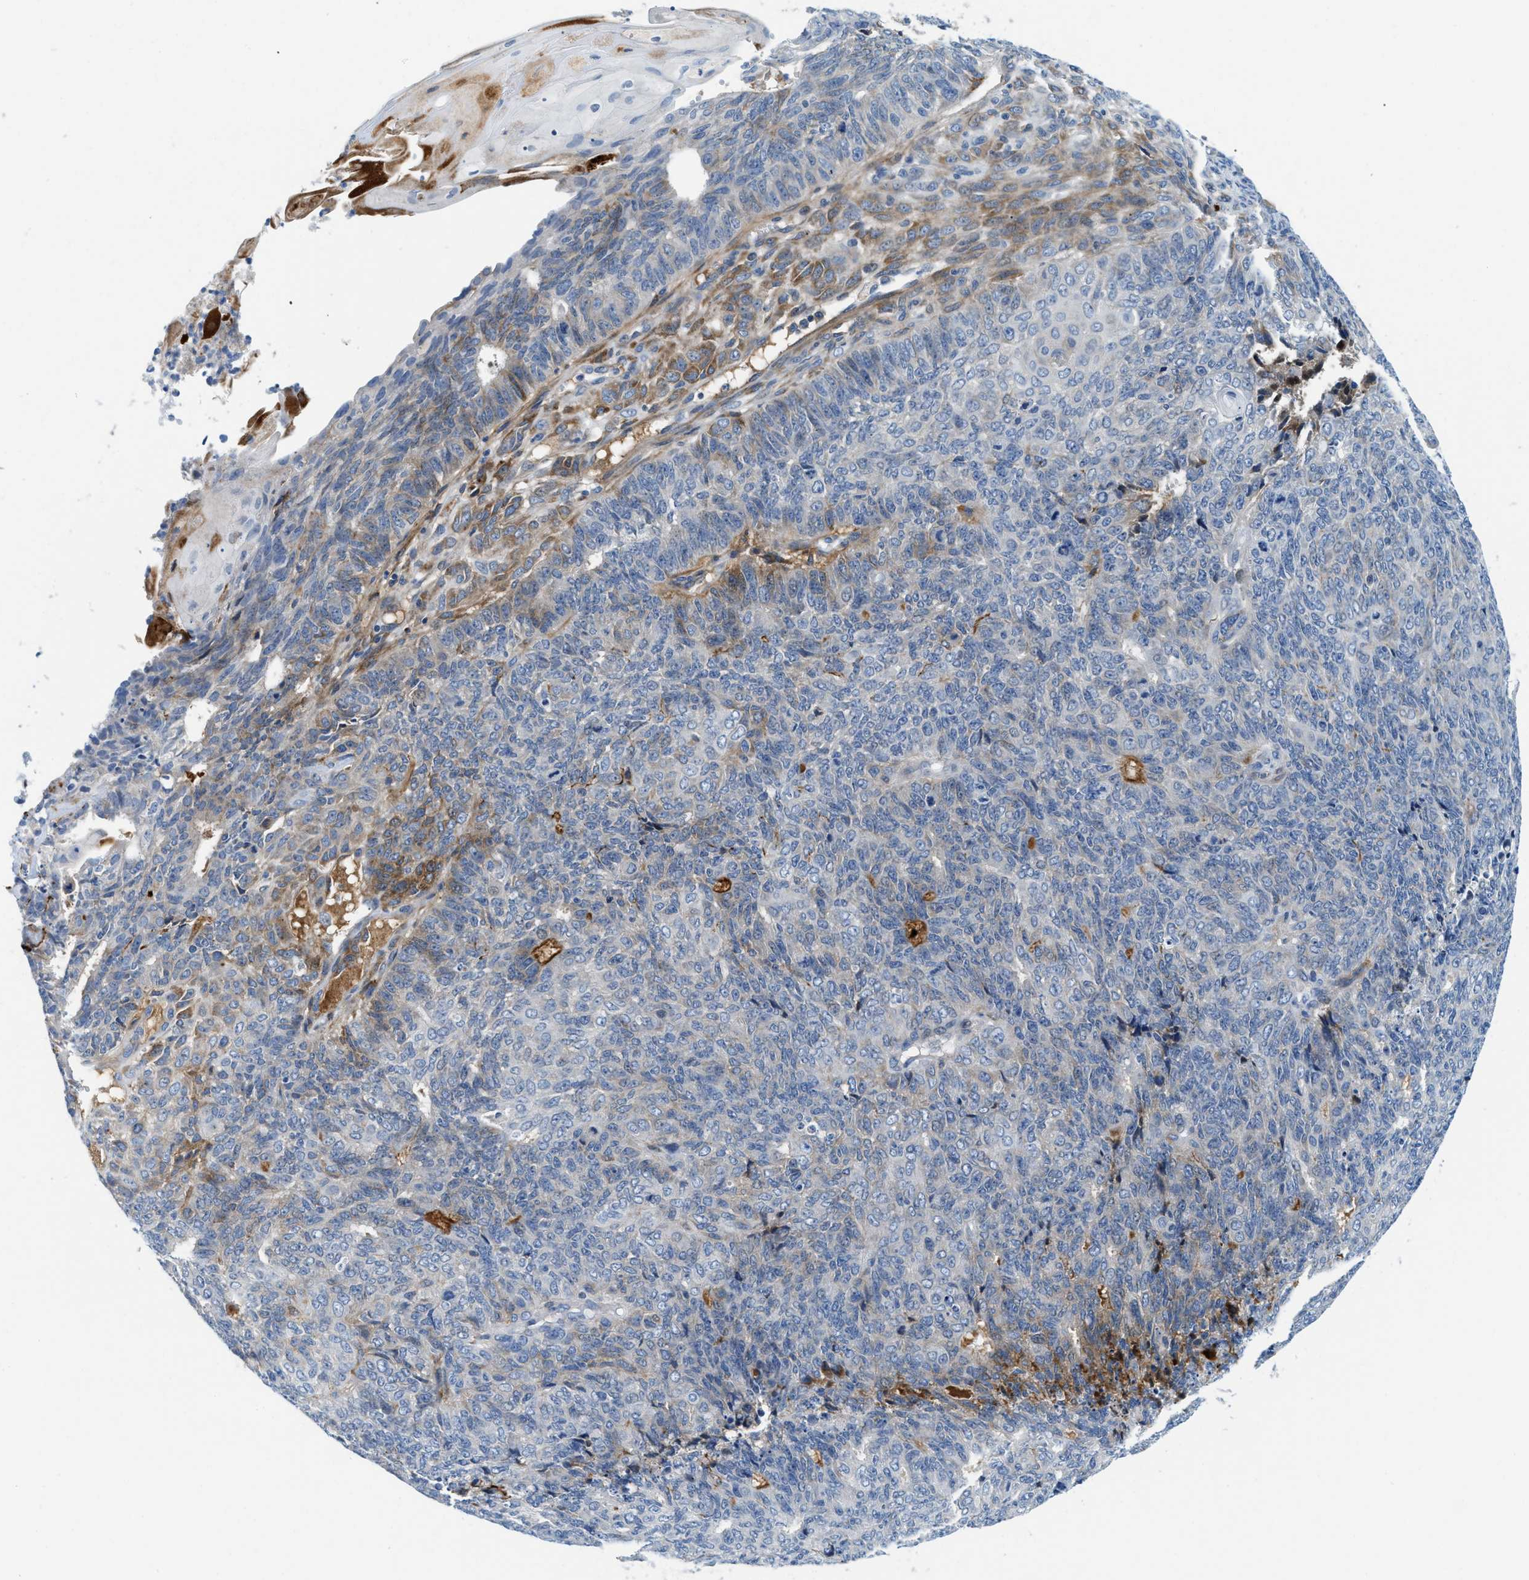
{"staining": {"intensity": "weak", "quantity": "<25%", "location": "cytoplasmic/membranous"}, "tissue": "endometrial cancer", "cell_type": "Tumor cells", "image_type": "cancer", "snomed": [{"axis": "morphology", "description": "Adenocarcinoma, NOS"}, {"axis": "topography", "description": "Endometrium"}], "caption": "An image of endometrial cancer stained for a protein shows no brown staining in tumor cells.", "gene": "CFB", "patient": {"sex": "female", "age": 32}}